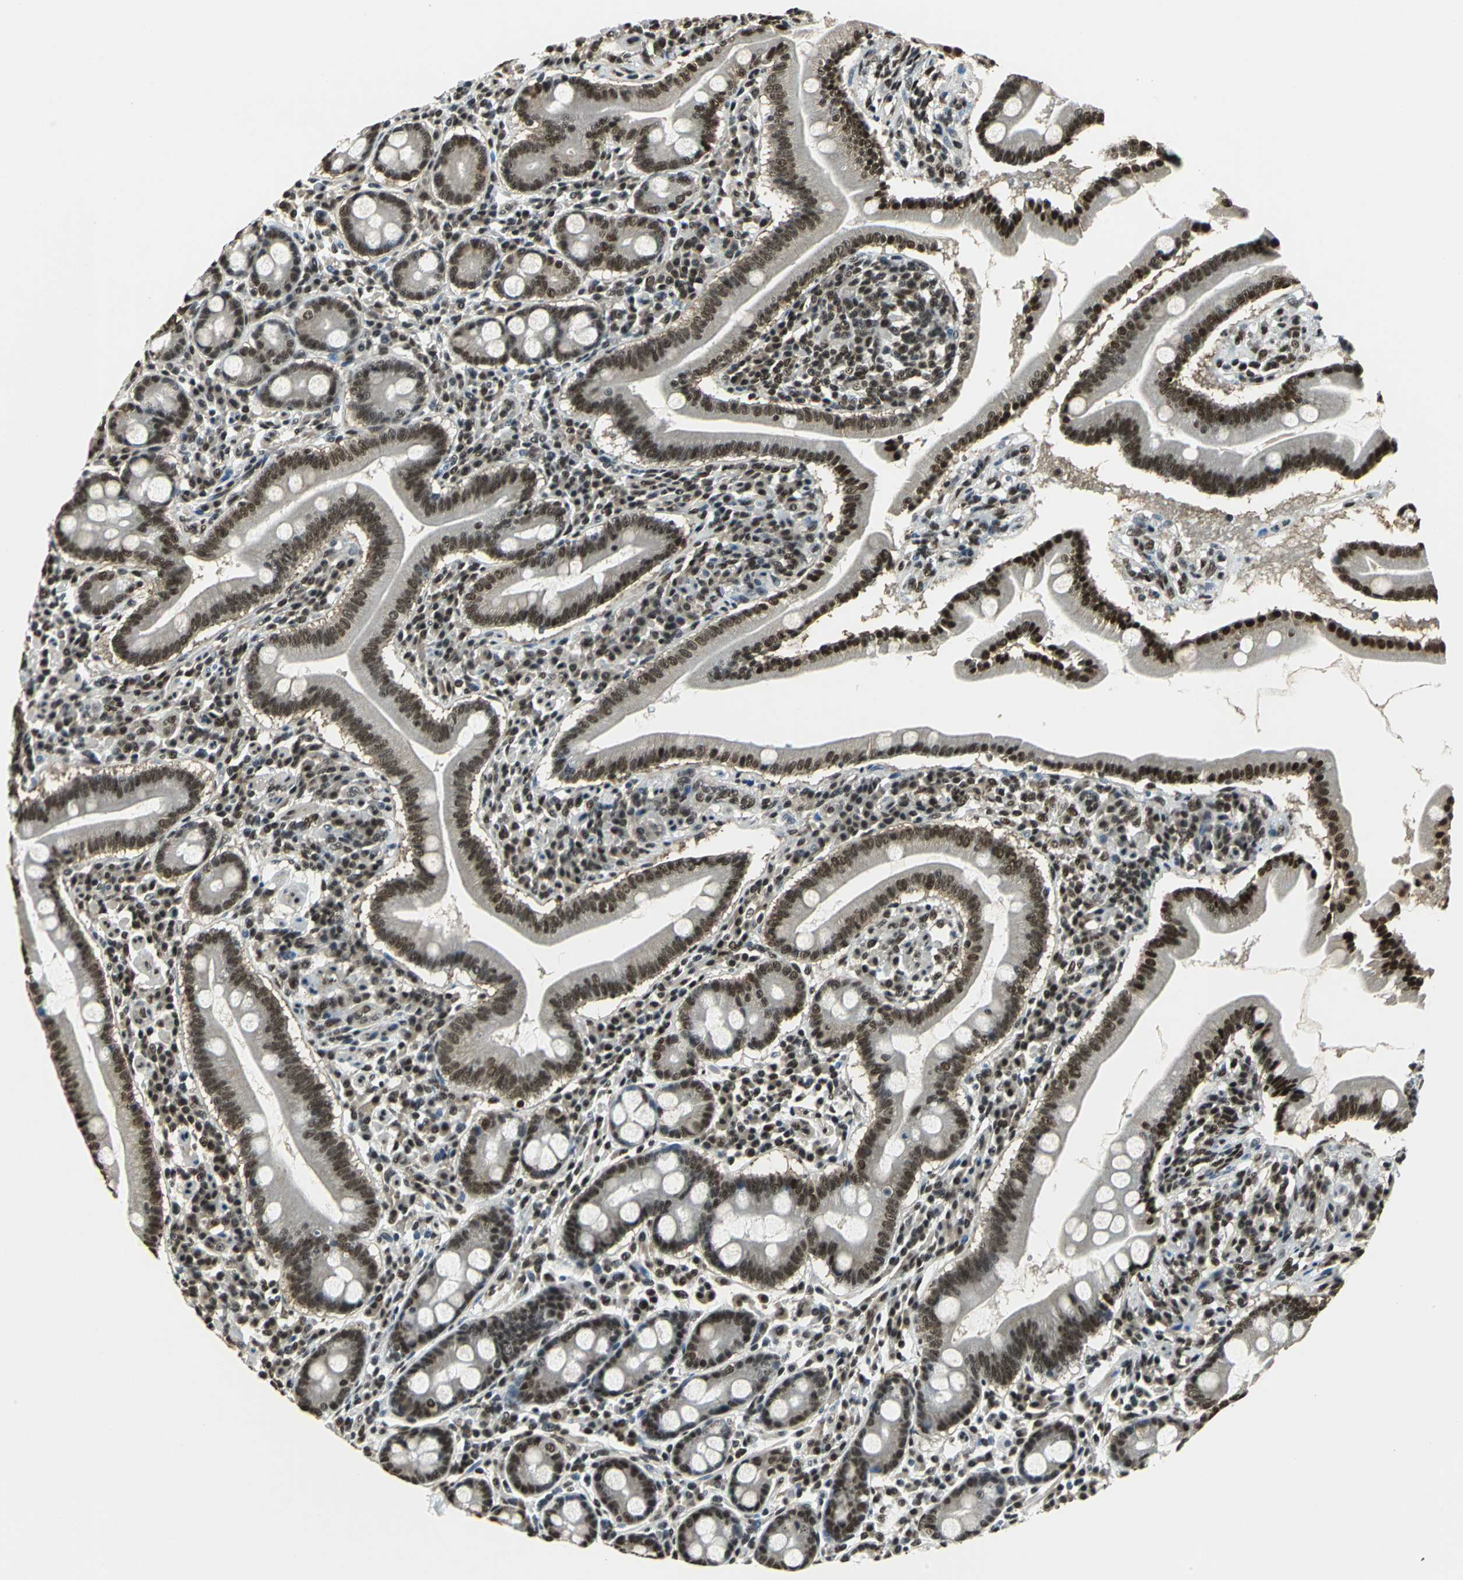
{"staining": {"intensity": "strong", "quantity": ">75%", "location": "cytoplasmic/membranous,nuclear"}, "tissue": "duodenum", "cell_type": "Glandular cells", "image_type": "normal", "snomed": [{"axis": "morphology", "description": "Normal tissue, NOS"}, {"axis": "topography", "description": "Duodenum"}], "caption": "Glandular cells reveal high levels of strong cytoplasmic/membranous,nuclear positivity in about >75% of cells in normal human duodenum. (brown staining indicates protein expression, while blue staining denotes nuclei).", "gene": "RBM14", "patient": {"sex": "male", "age": 50}}